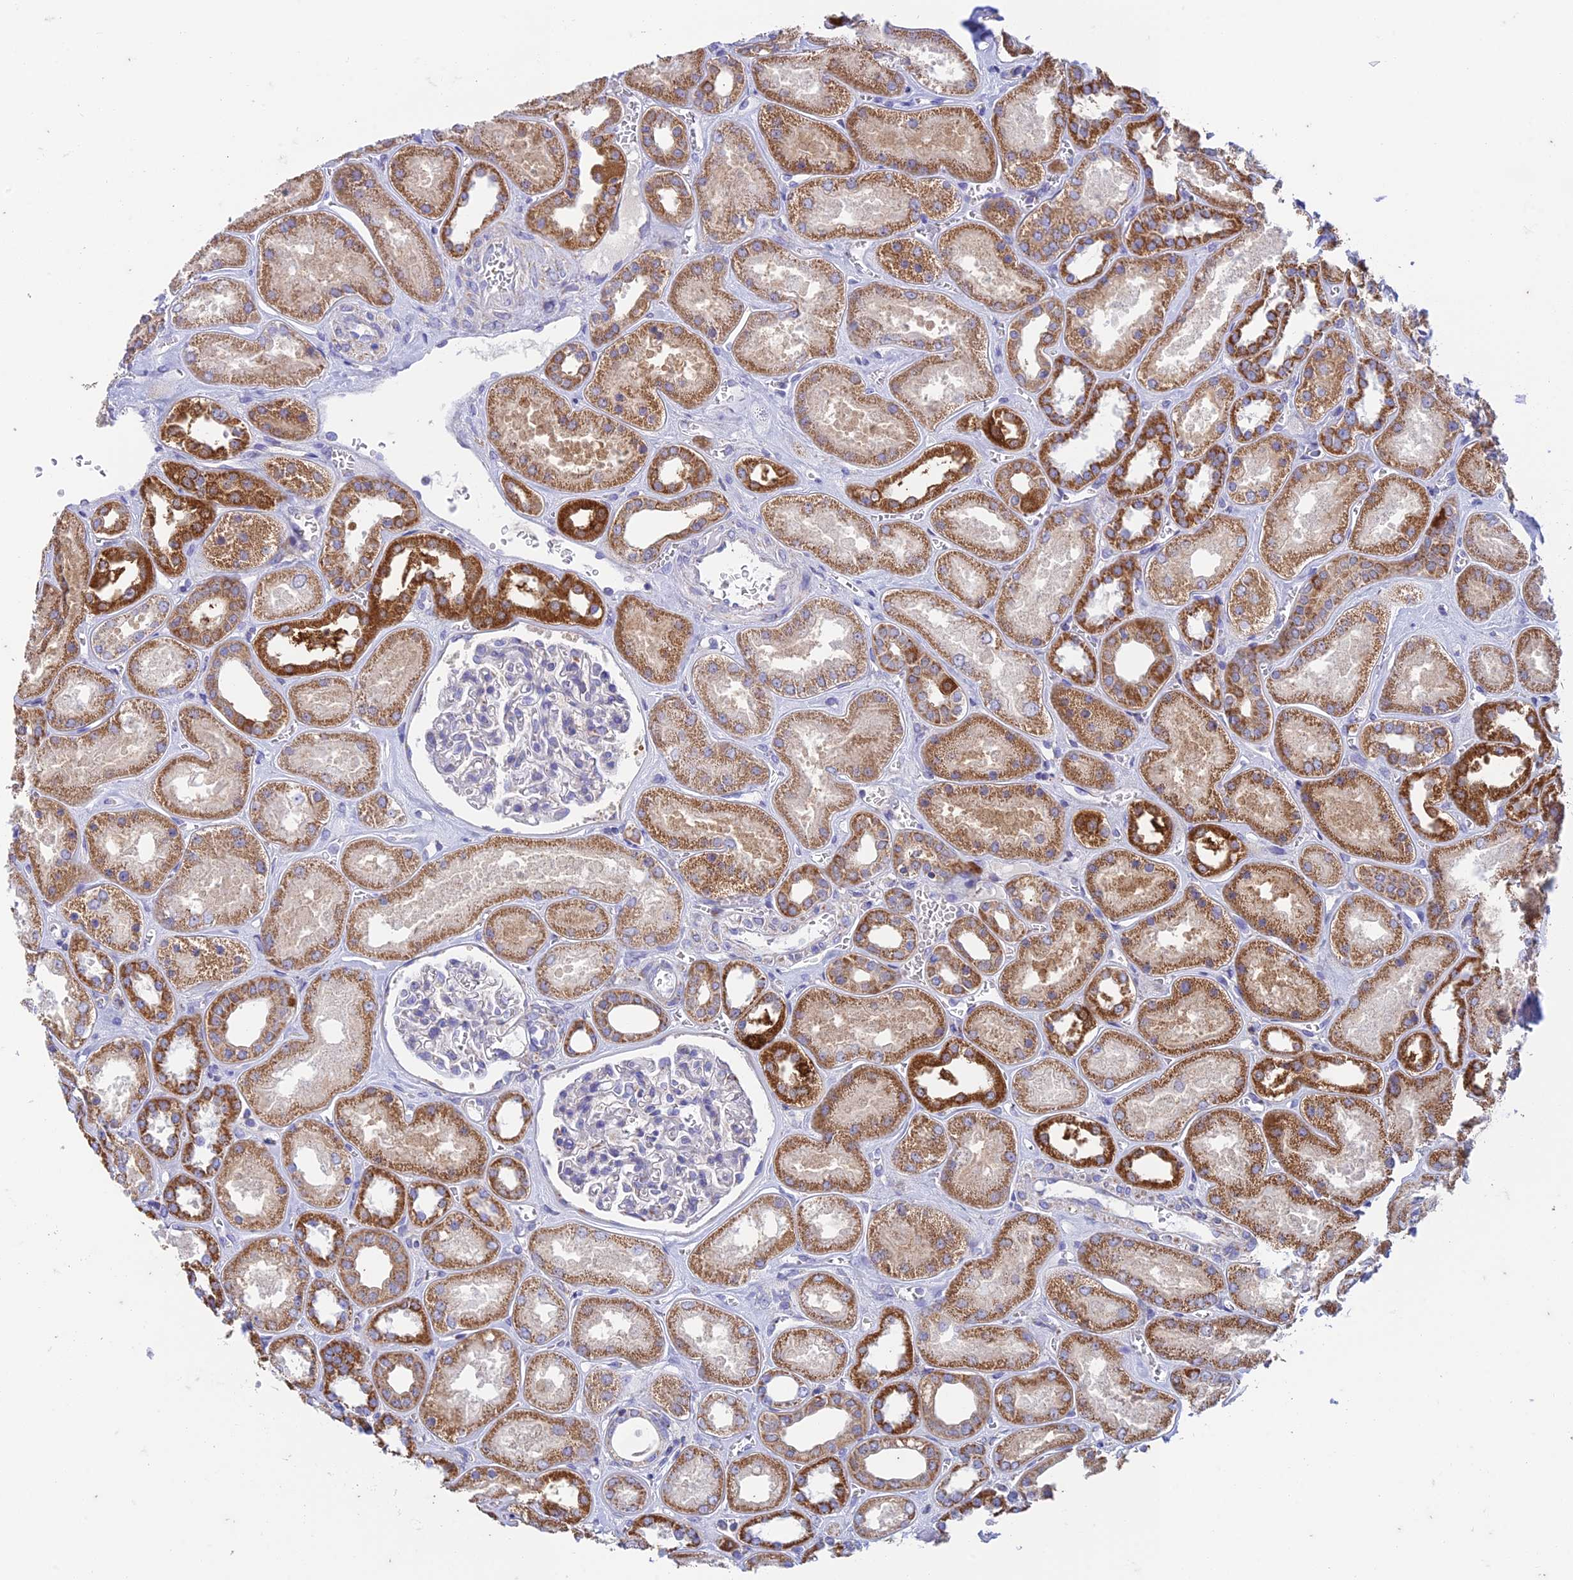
{"staining": {"intensity": "negative", "quantity": "none", "location": "none"}, "tissue": "kidney", "cell_type": "Cells in glomeruli", "image_type": "normal", "snomed": [{"axis": "morphology", "description": "Normal tissue, NOS"}, {"axis": "morphology", "description": "Adenocarcinoma, NOS"}, {"axis": "topography", "description": "Kidney"}], "caption": "IHC histopathology image of unremarkable kidney: kidney stained with DAB demonstrates no significant protein staining in cells in glomeruli. (Immunohistochemistry, brightfield microscopy, high magnification).", "gene": "ZNF181", "patient": {"sex": "female", "age": 68}}